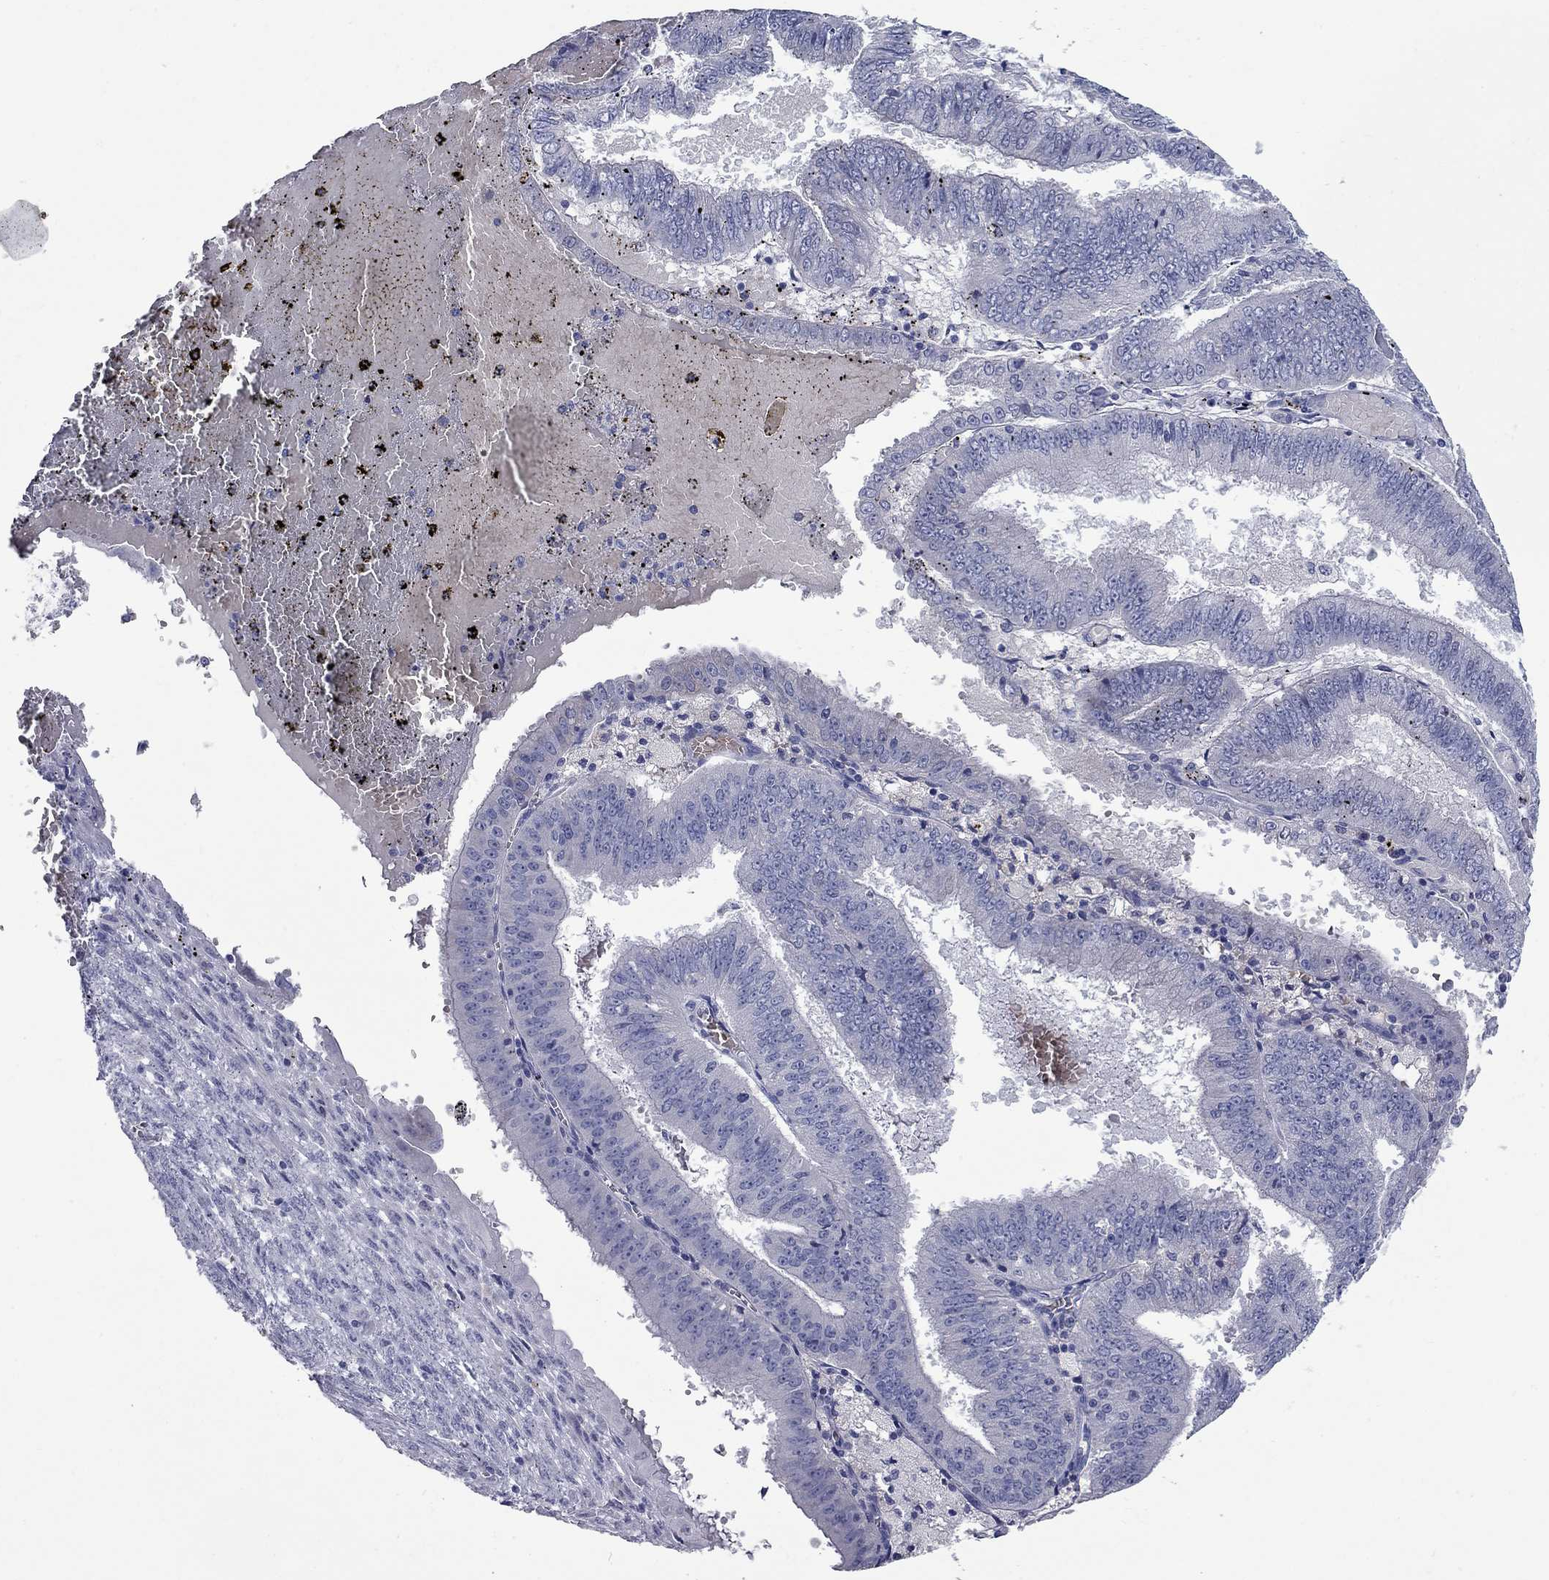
{"staining": {"intensity": "negative", "quantity": "none", "location": "none"}, "tissue": "endometrial cancer", "cell_type": "Tumor cells", "image_type": "cancer", "snomed": [{"axis": "morphology", "description": "Adenocarcinoma, NOS"}, {"axis": "topography", "description": "Endometrium"}], "caption": "A high-resolution micrograph shows immunohistochemistry staining of endometrial cancer (adenocarcinoma), which reveals no significant staining in tumor cells.", "gene": "UNC119B", "patient": {"sex": "female", "age": 66}}